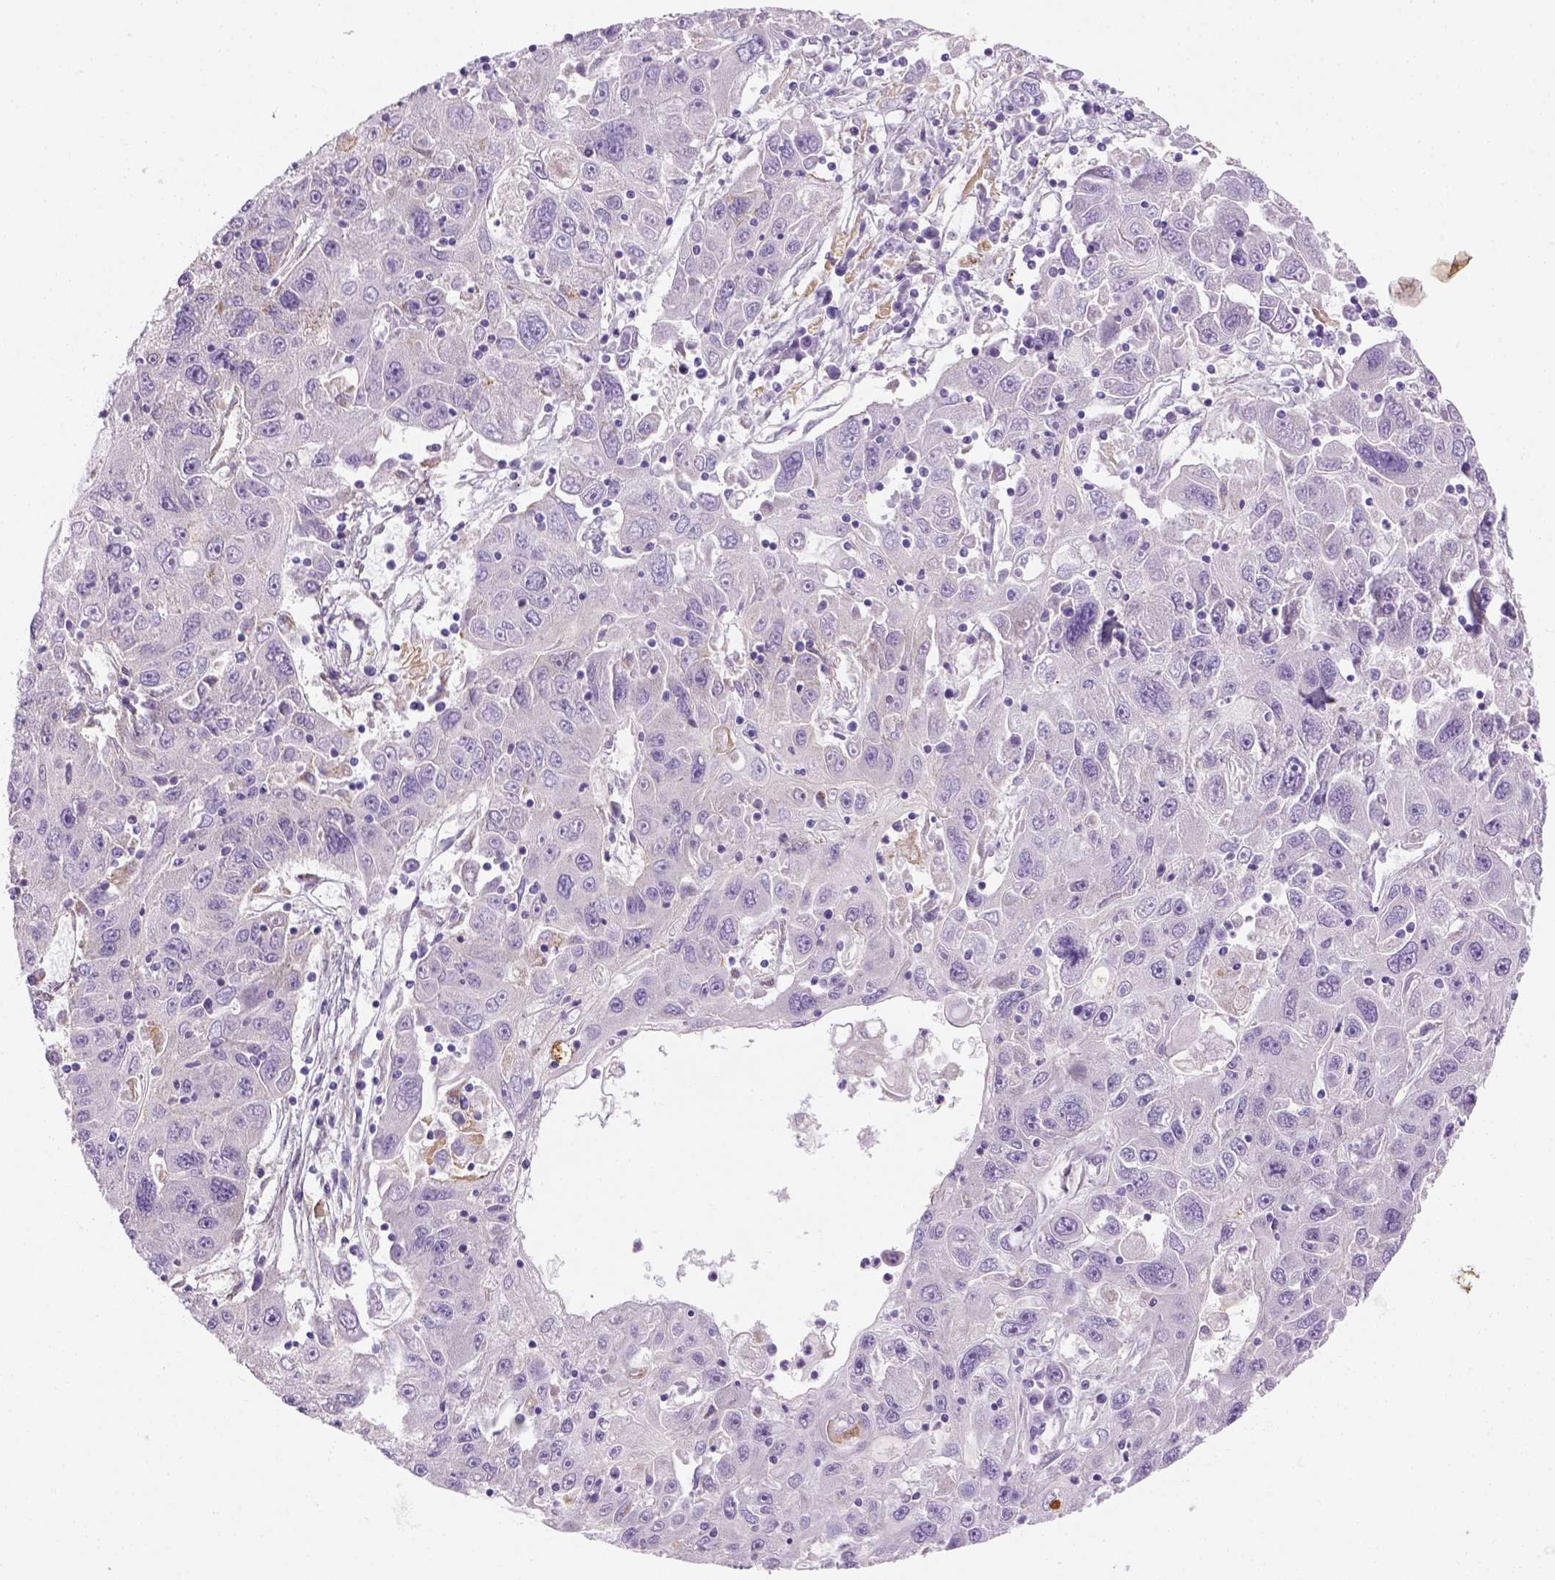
{"staining": {"intensity": "negative", "quantity": "none", "location": "none"}, "tissue": "stomach cancer", "cell_type": "Tumor cells", "image_type": "cancer", "snomed": [{"axis": "morphology", "description": "Adenocarcinoma, NOS"}, {"axis": "topography", "description": "Stomach"}], "caption": "IHC histopathology image of neoplastic tissue: stomach cancer stained with DAB (3,3'-diaminobenzidine) reveals no significant protein positivity in tumor cells.", "gene": "HTRA1", "patient": {"sex": "male", "age": 56}}